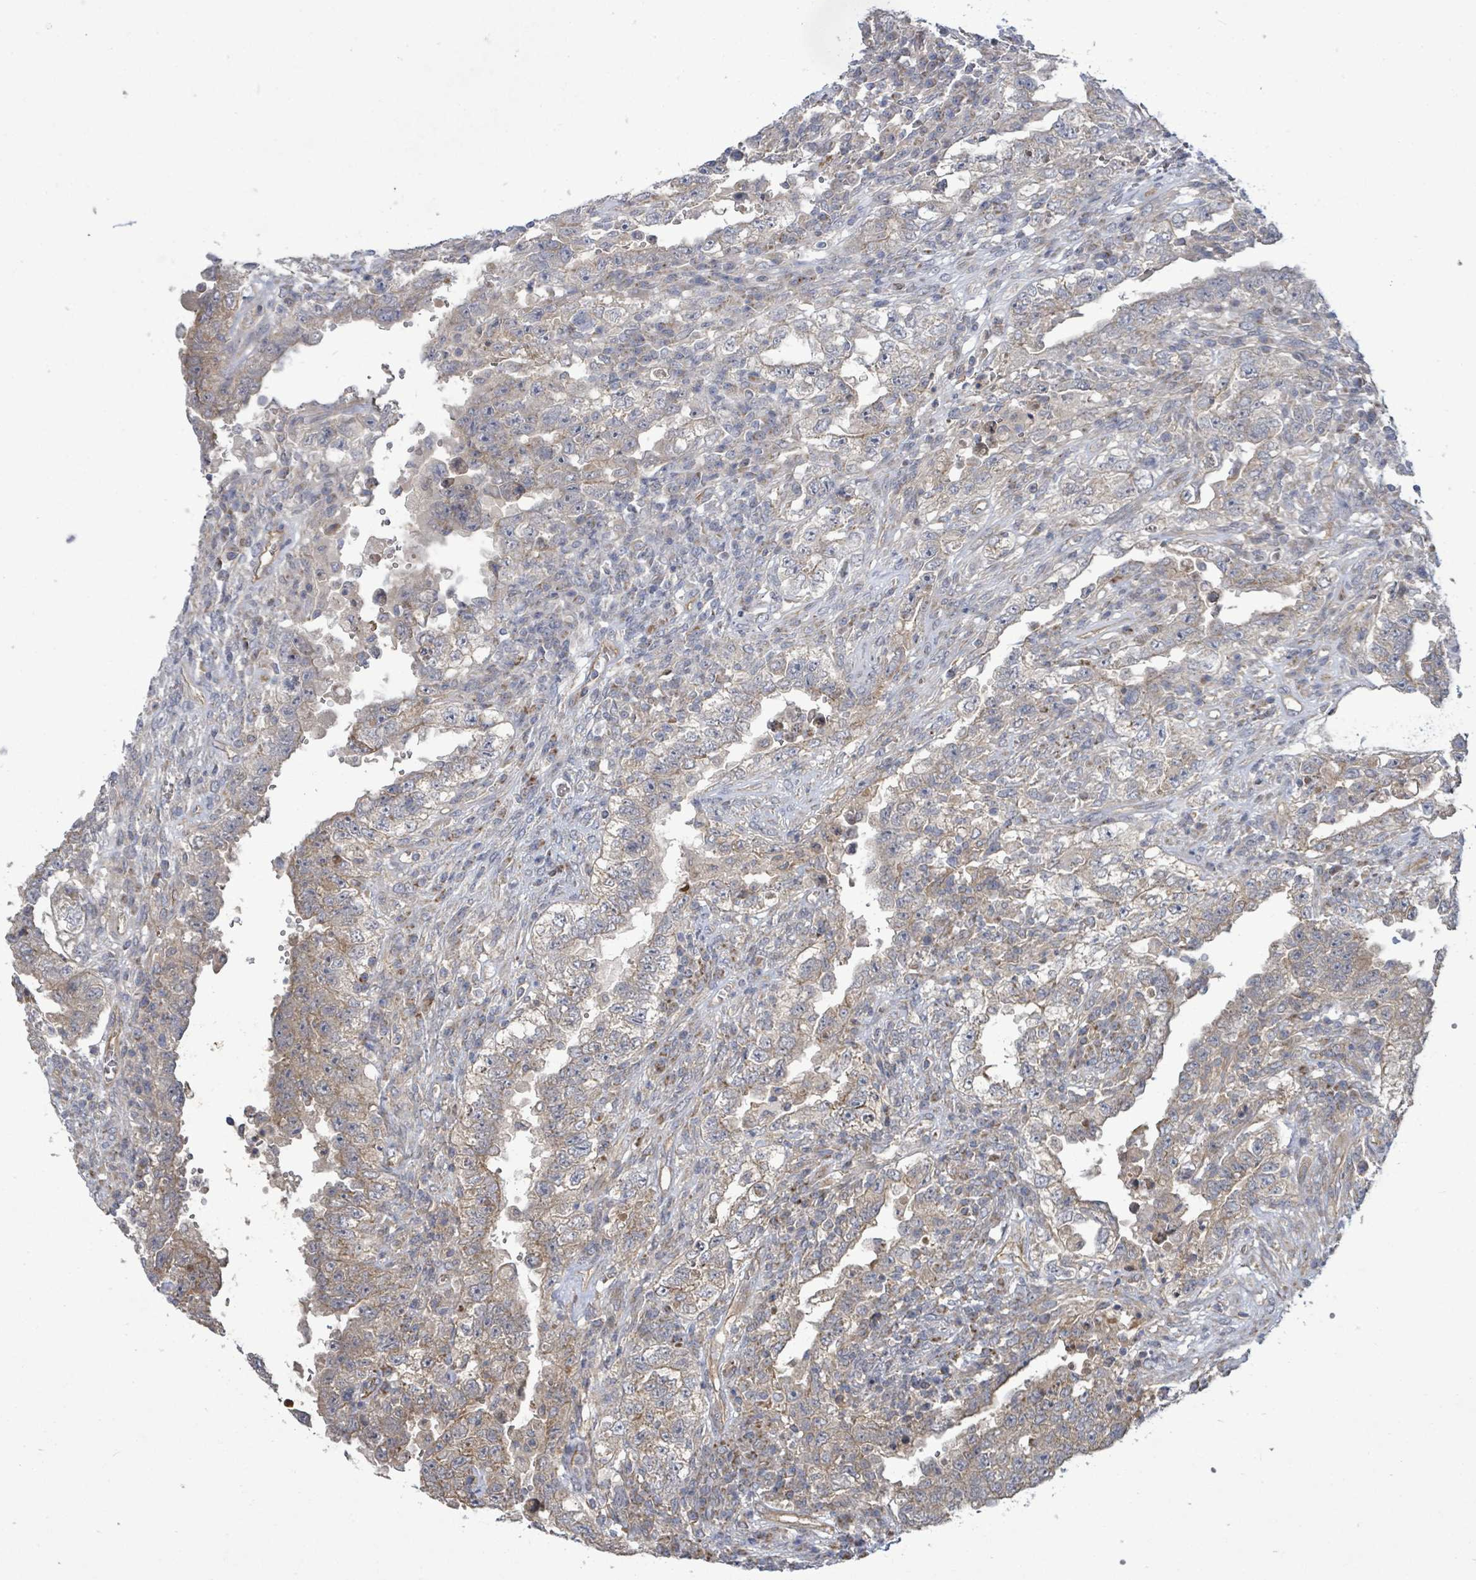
{"staining": {"intensity": "weak", "quantity": "25%-75%", "location": "cytoplasmic/membranous"}, "tissue": "testis cancer", "cell_type": "Tumor cells", "image_type": "cancer", "snomed": [{"axis": "morphology", "description": "Carcinoma, Embryonal, NOS"}, {"axis": "topography", "description": "Testis"}], "caption": "Testis cancer (embryonal carcinoma) stained with immunohistochemistry exhibits weak cytoplasmic/membranous positivity in approximately 25%-75% of tumor cells.", "gene": "KBTBD11", "patient": {"sex": "male", "age": 26}}